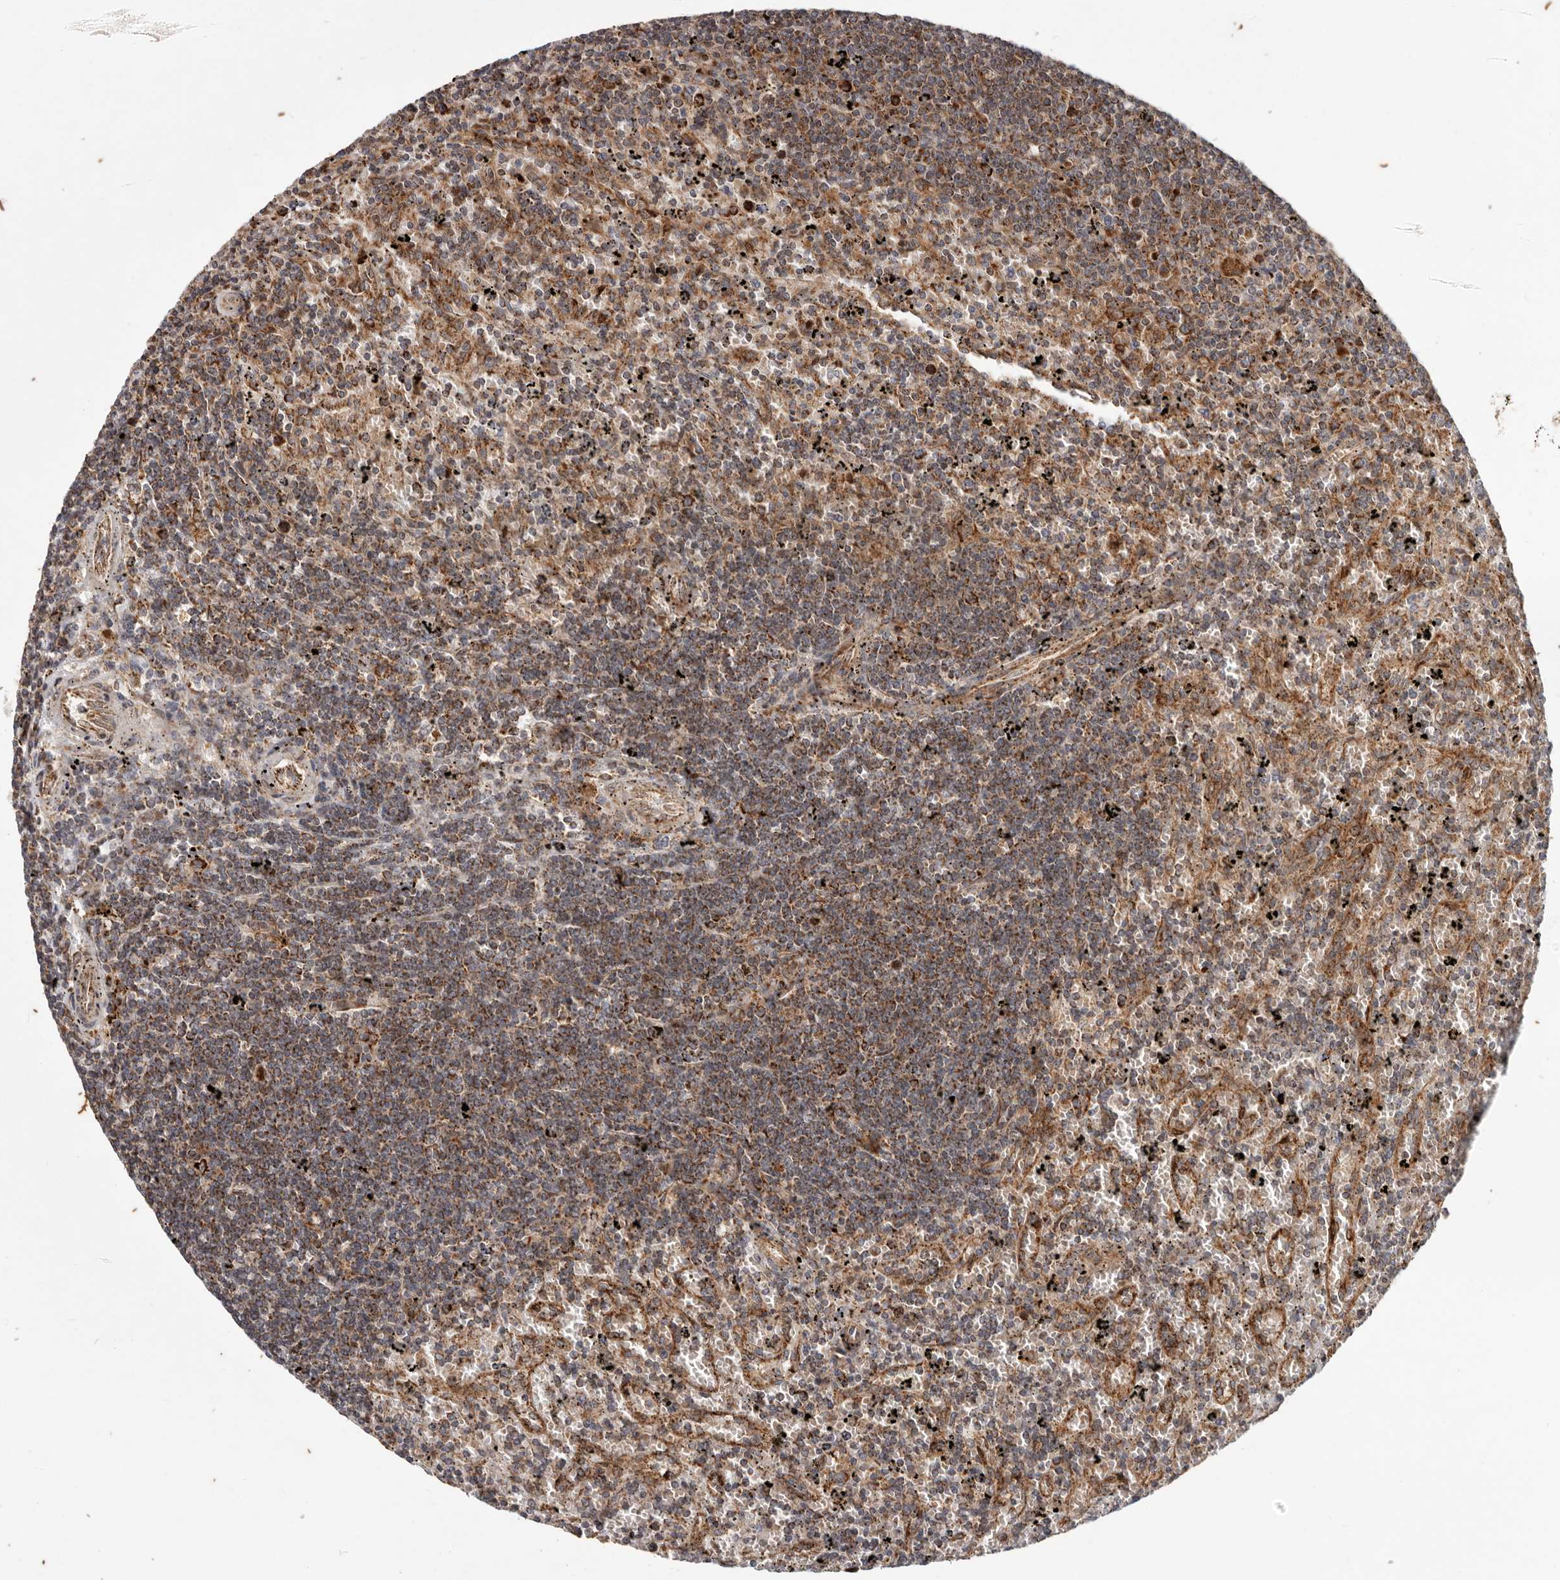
{"staining": {"intensity": "strong", "quantity": "25%-75%", "location": "cytoplasmic/membranous"}, "tissue": "lymphoma", "cell_type": "Tumor cells", "image_type": "cancer", "snomed": [{"axis": "morphology", "description": "Malignant lymphoma, non-Hodgkin's type, Low grade"}, {"axis": "topography", "description": "Spleen"}], "caption": "Protein staining of lymphoma tissue shows strong cytoplasmic/membranous staining in approximately 25%-75% of tumor cells.", "gene": "MRPS10", "patient": {"sex": "male", "age": 76}}